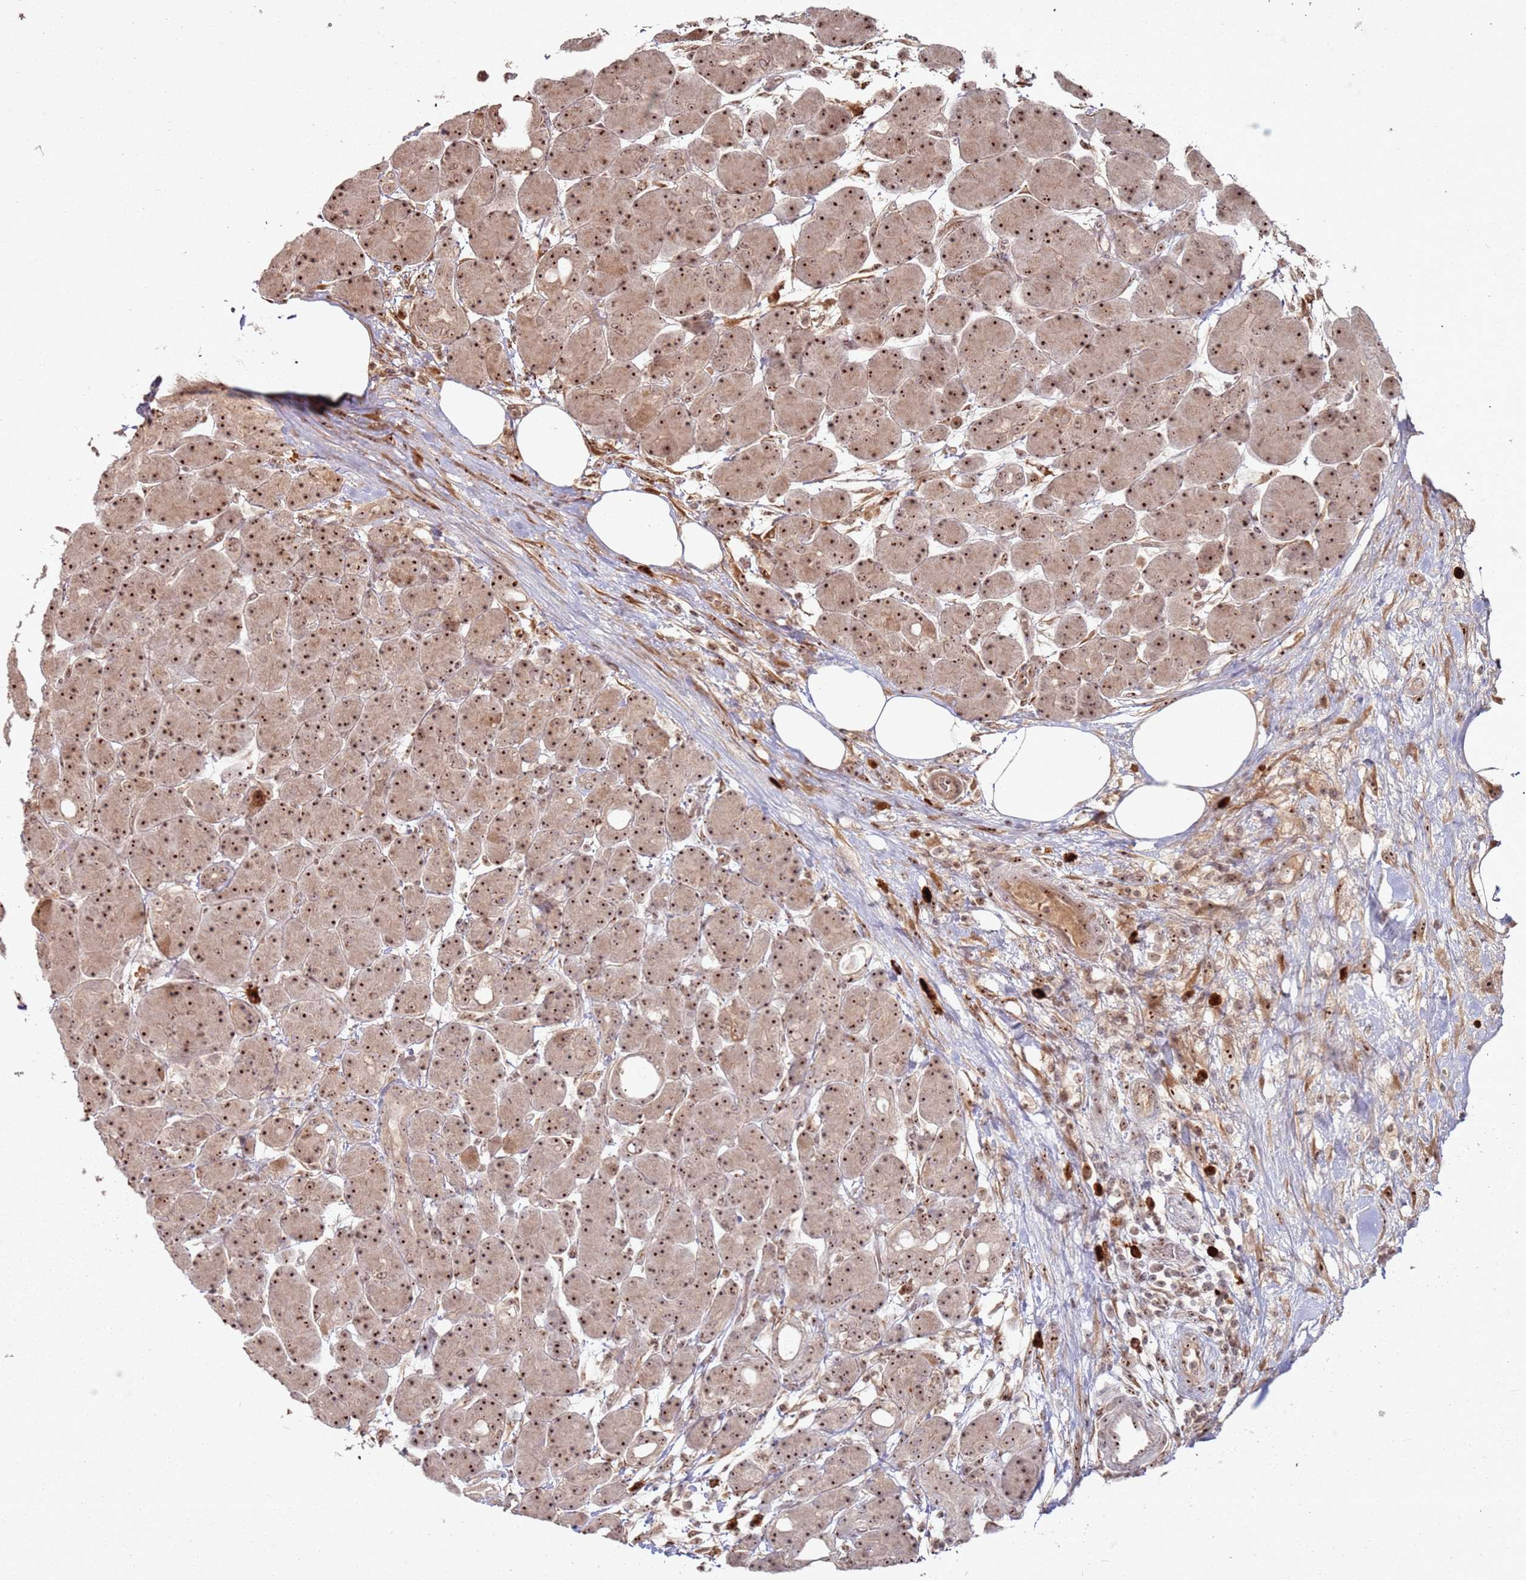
{"staining": {"intensity": "strong", "quantity": ">75%", "location": "nuclear"}, "tissue": "pancreas", "cell_type": "Exocrine glandular cells", "image_type": "normal", "snomed": [{"axis": "morphology", "description": "Normal tissue, NOS"}, {"axis": "topography", "description": "Pancreas"}], "caption": "Strong nuclear staining for a protein is present in about >75% of exocrine glandular cells of normal pancreas using IHC.", "gene": "UTP11", "patient": {"sex": "male", "age": 63}}